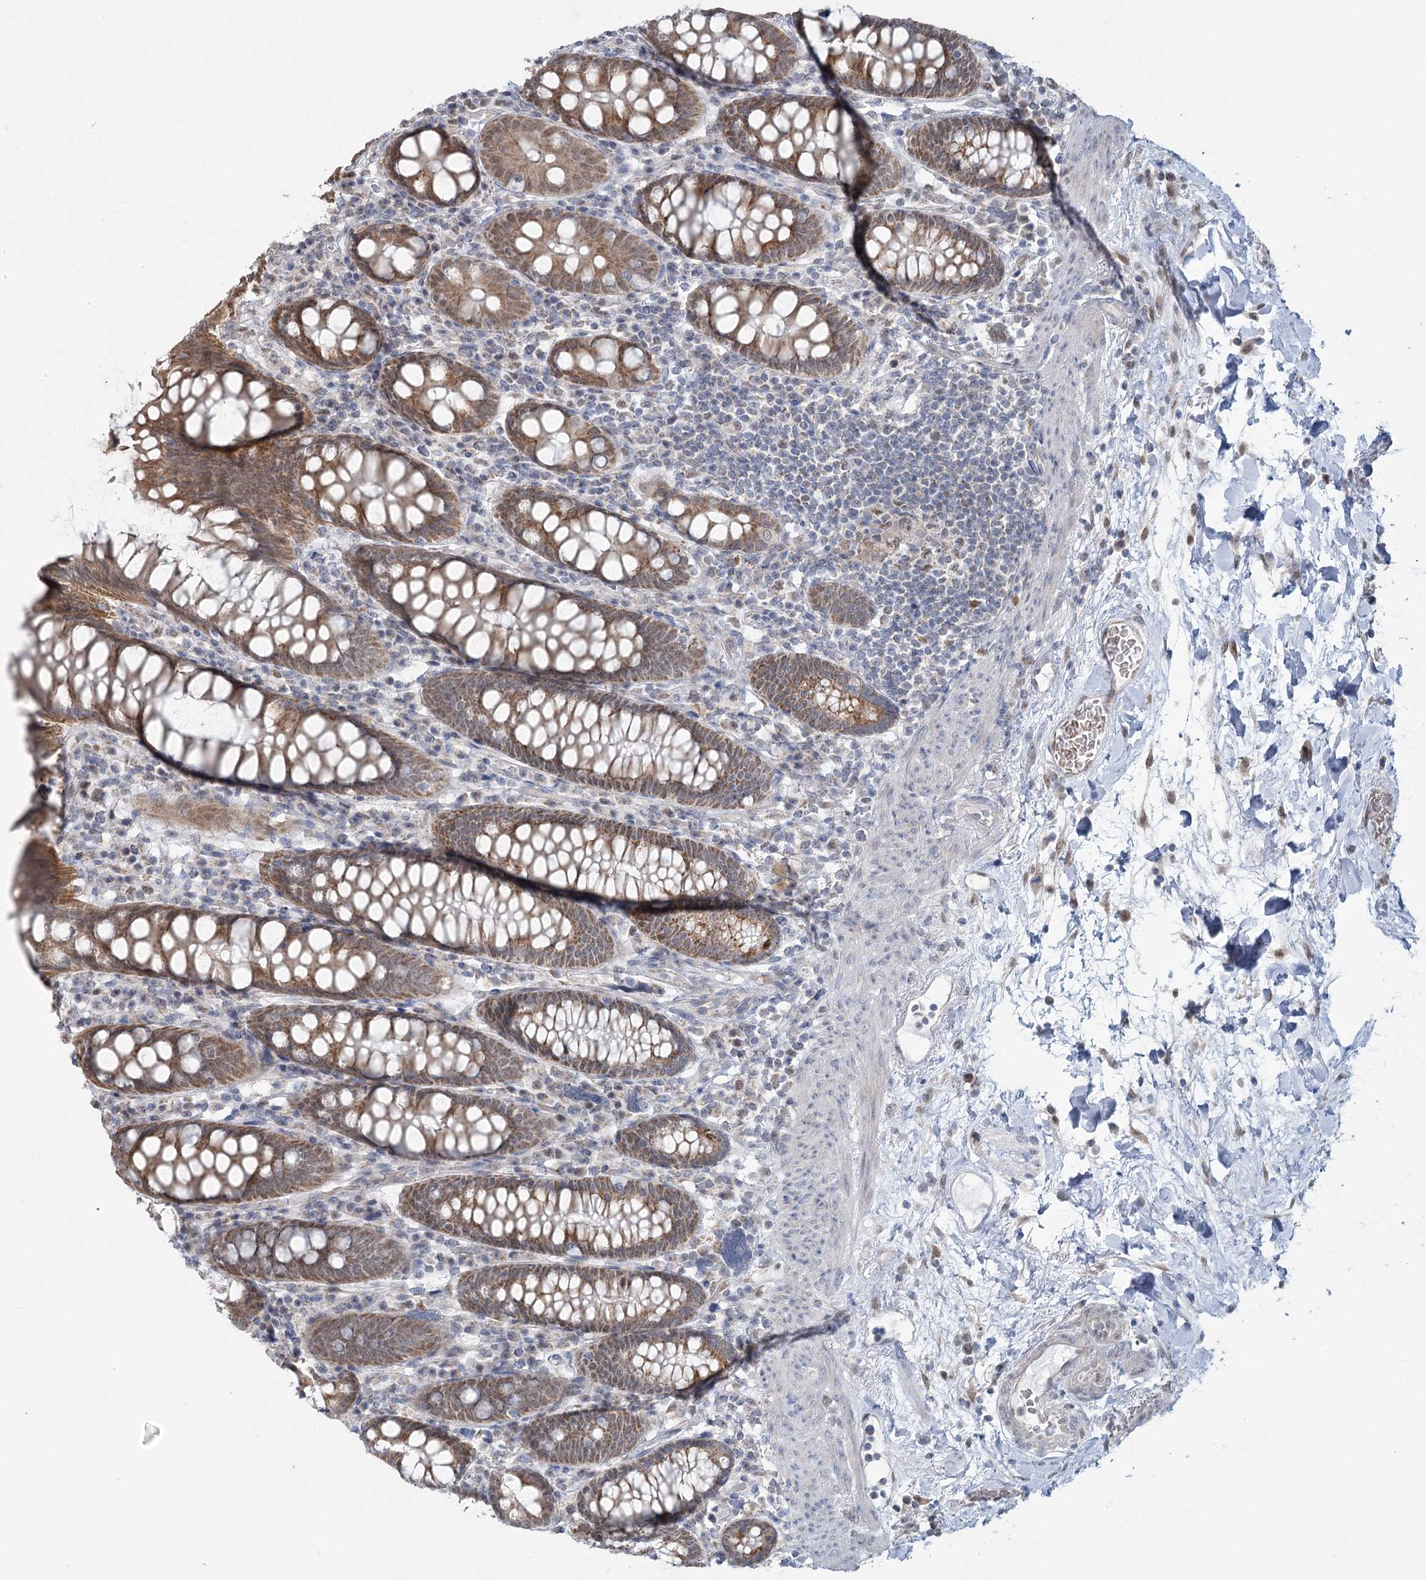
{"staining": {"intensity": "negative", "quantity": "none", "location": "none"}, "tissue": "colon", "cell_type": "Endothelial cells", "image_type": "normal", "snomed": [{"axis": "morphology", "description": "Normal tissue, NOS"}, {"axis": "topography", "description": "Colon"}], "caption": "IHC image of benign human colon stained for a protein (brown), which reveals no staining in endothelial cells.", "gene": "MTG1", "patient": {"sex": "female", "age": 79}}